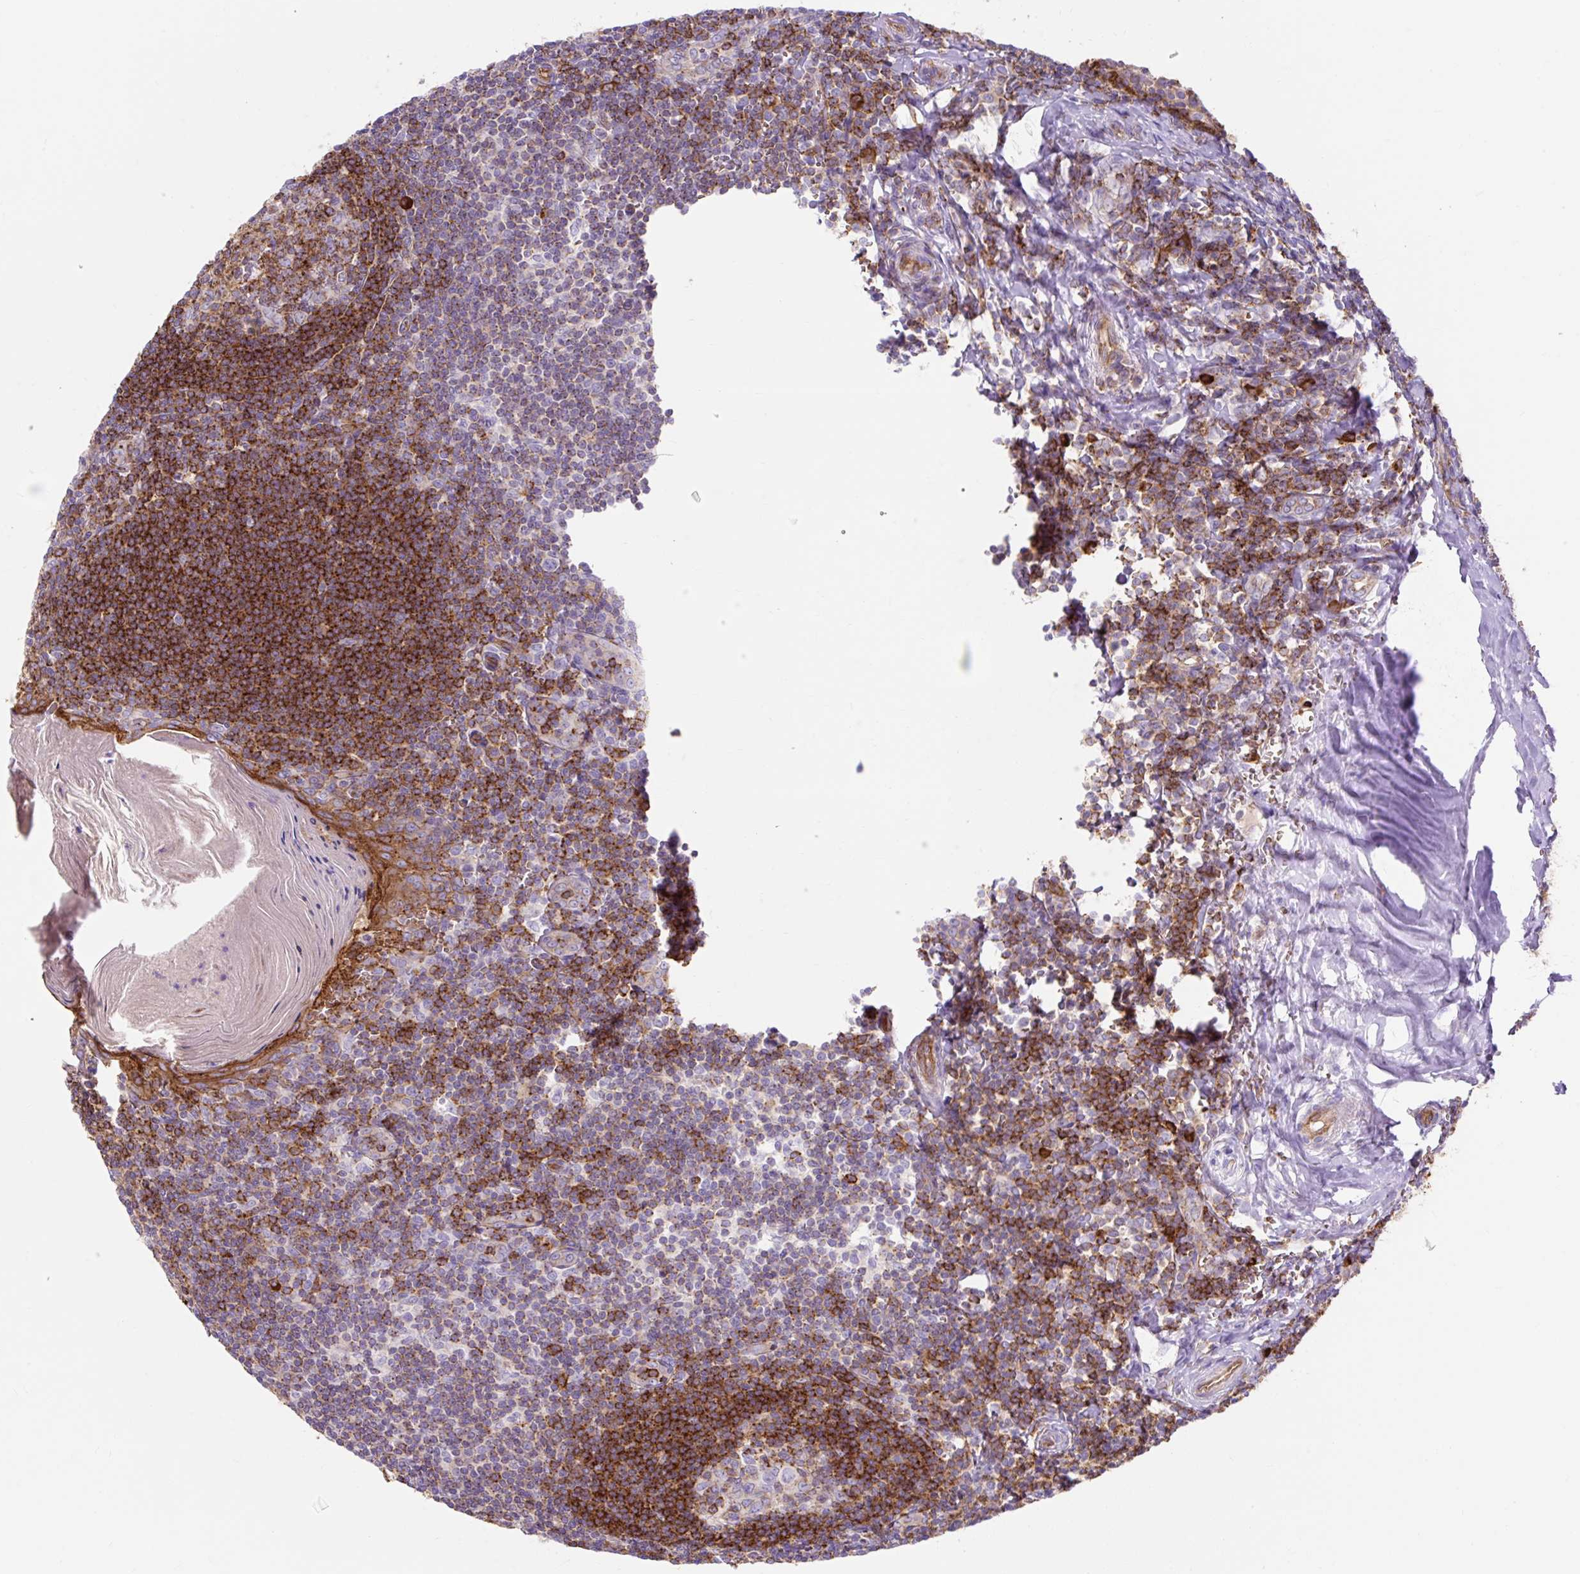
{"staining": {"intensity": "strong", "quantity": "25%-75%", "location": "cytoplasmic/membranous"}, "tissue": "tonsil", "cell_type": "Germinal center cells", "image_type": "normal", "snomed": [{"axis": "morphology", "description": "Normal tissue, NOS"}, {"axis": "topography", "description": "Tonsil"}], "caption": "A high amount of strong cytoplasmic/membranous expression is identified in approximately 25%-75% of germinal center cells in normal tonsil.", "gene": "HIP1R", "patient": {"sex": "male", "age": 27}}